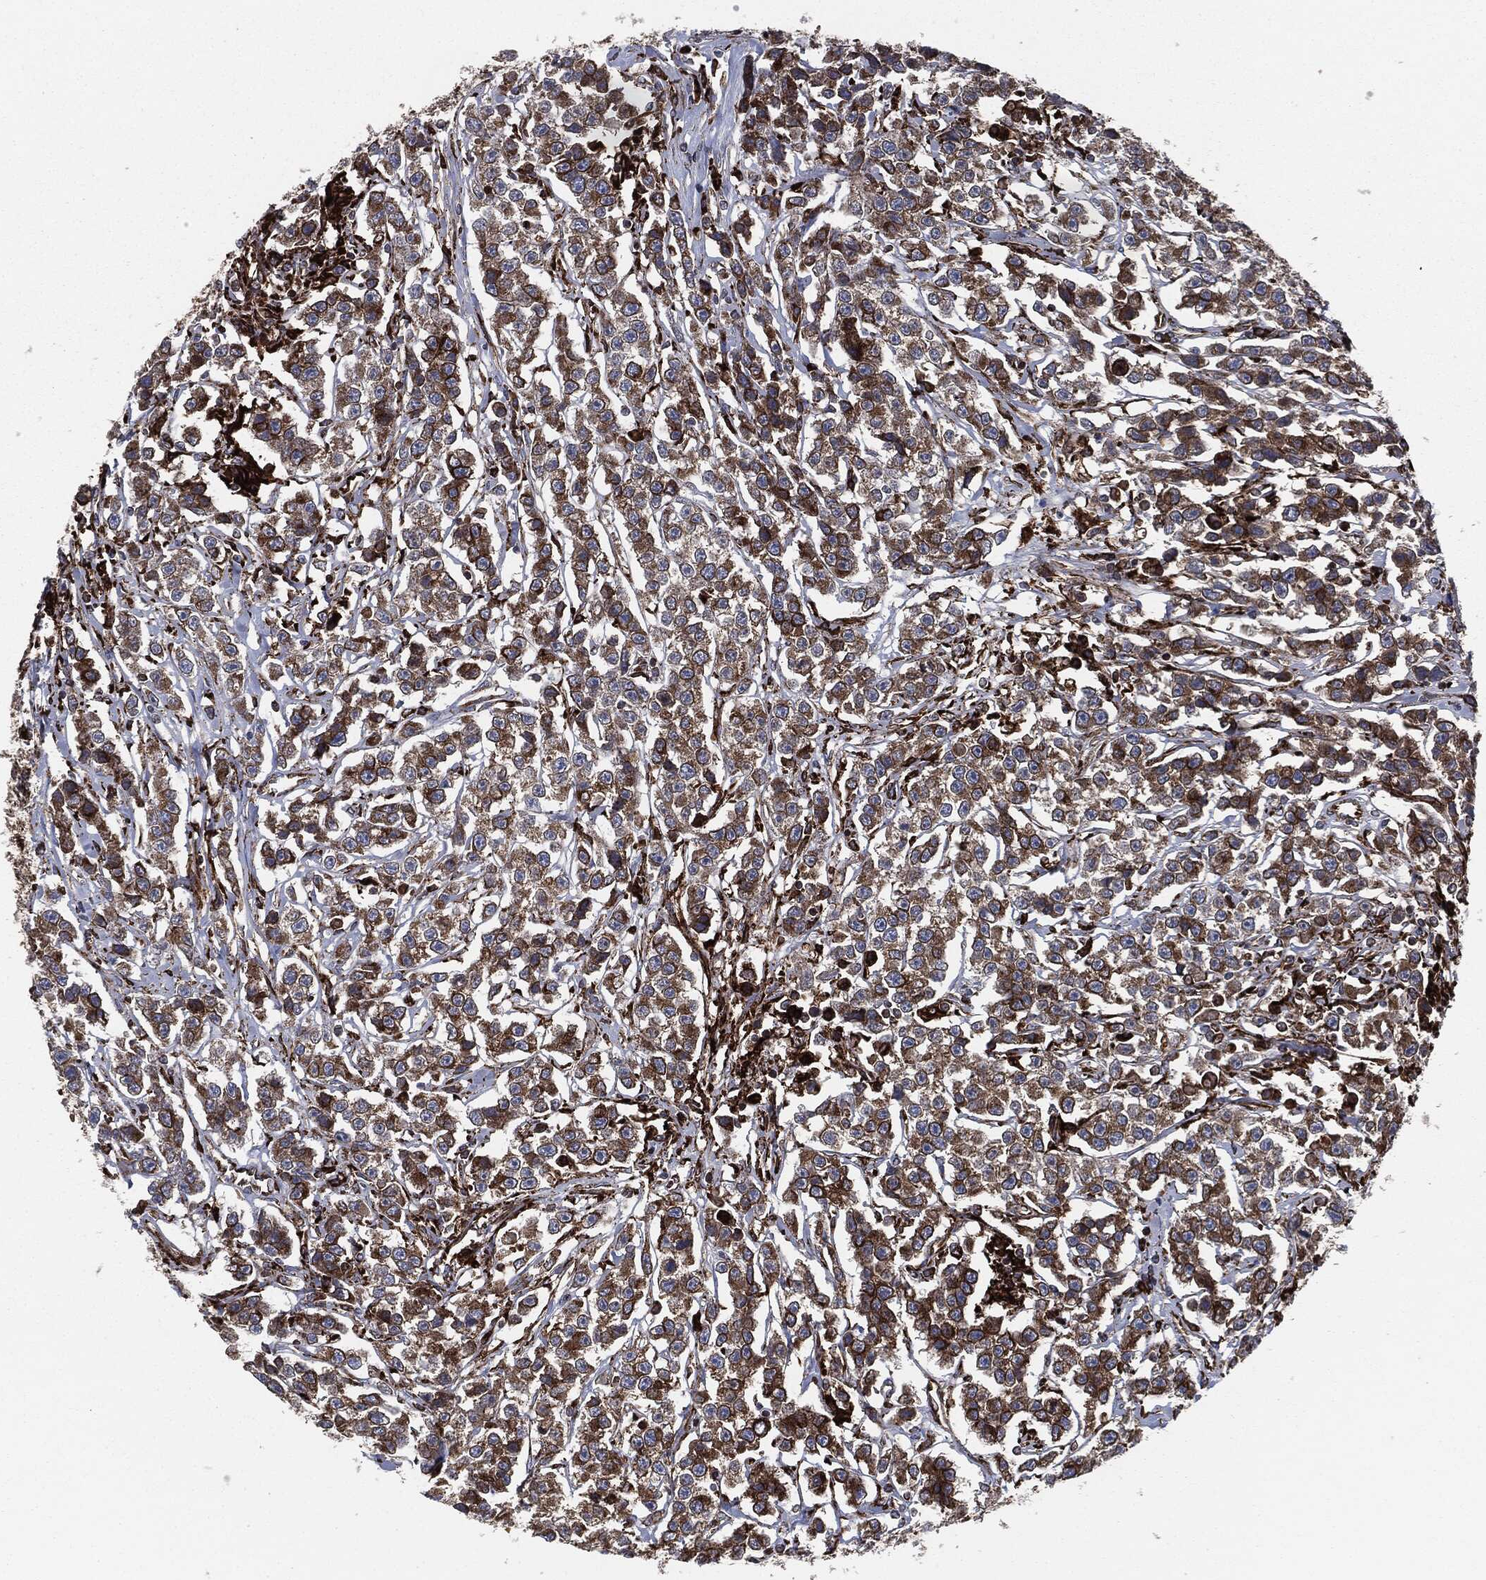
{"staining": {"intensity": "moderate", "quantity": ">75%", "location": "cytoplasmic/membranous"}, "tissue": "testis cancer", "cell_type": "Tumor cells", "image_type": "cancer", "snomed": [{"axis": "morphology", "description": "Seminoma, NOS"}, {"axis": "topography", "description": "Testis"}], "caption": "There is medium levels of moderate cytoplasmic/membranous positivity in tumor cells of testis cancer, as demonstrated by immunohistochemical staining (brown color).", "gene": "CALR", "patient": {"sex": "male", "age": 59}}